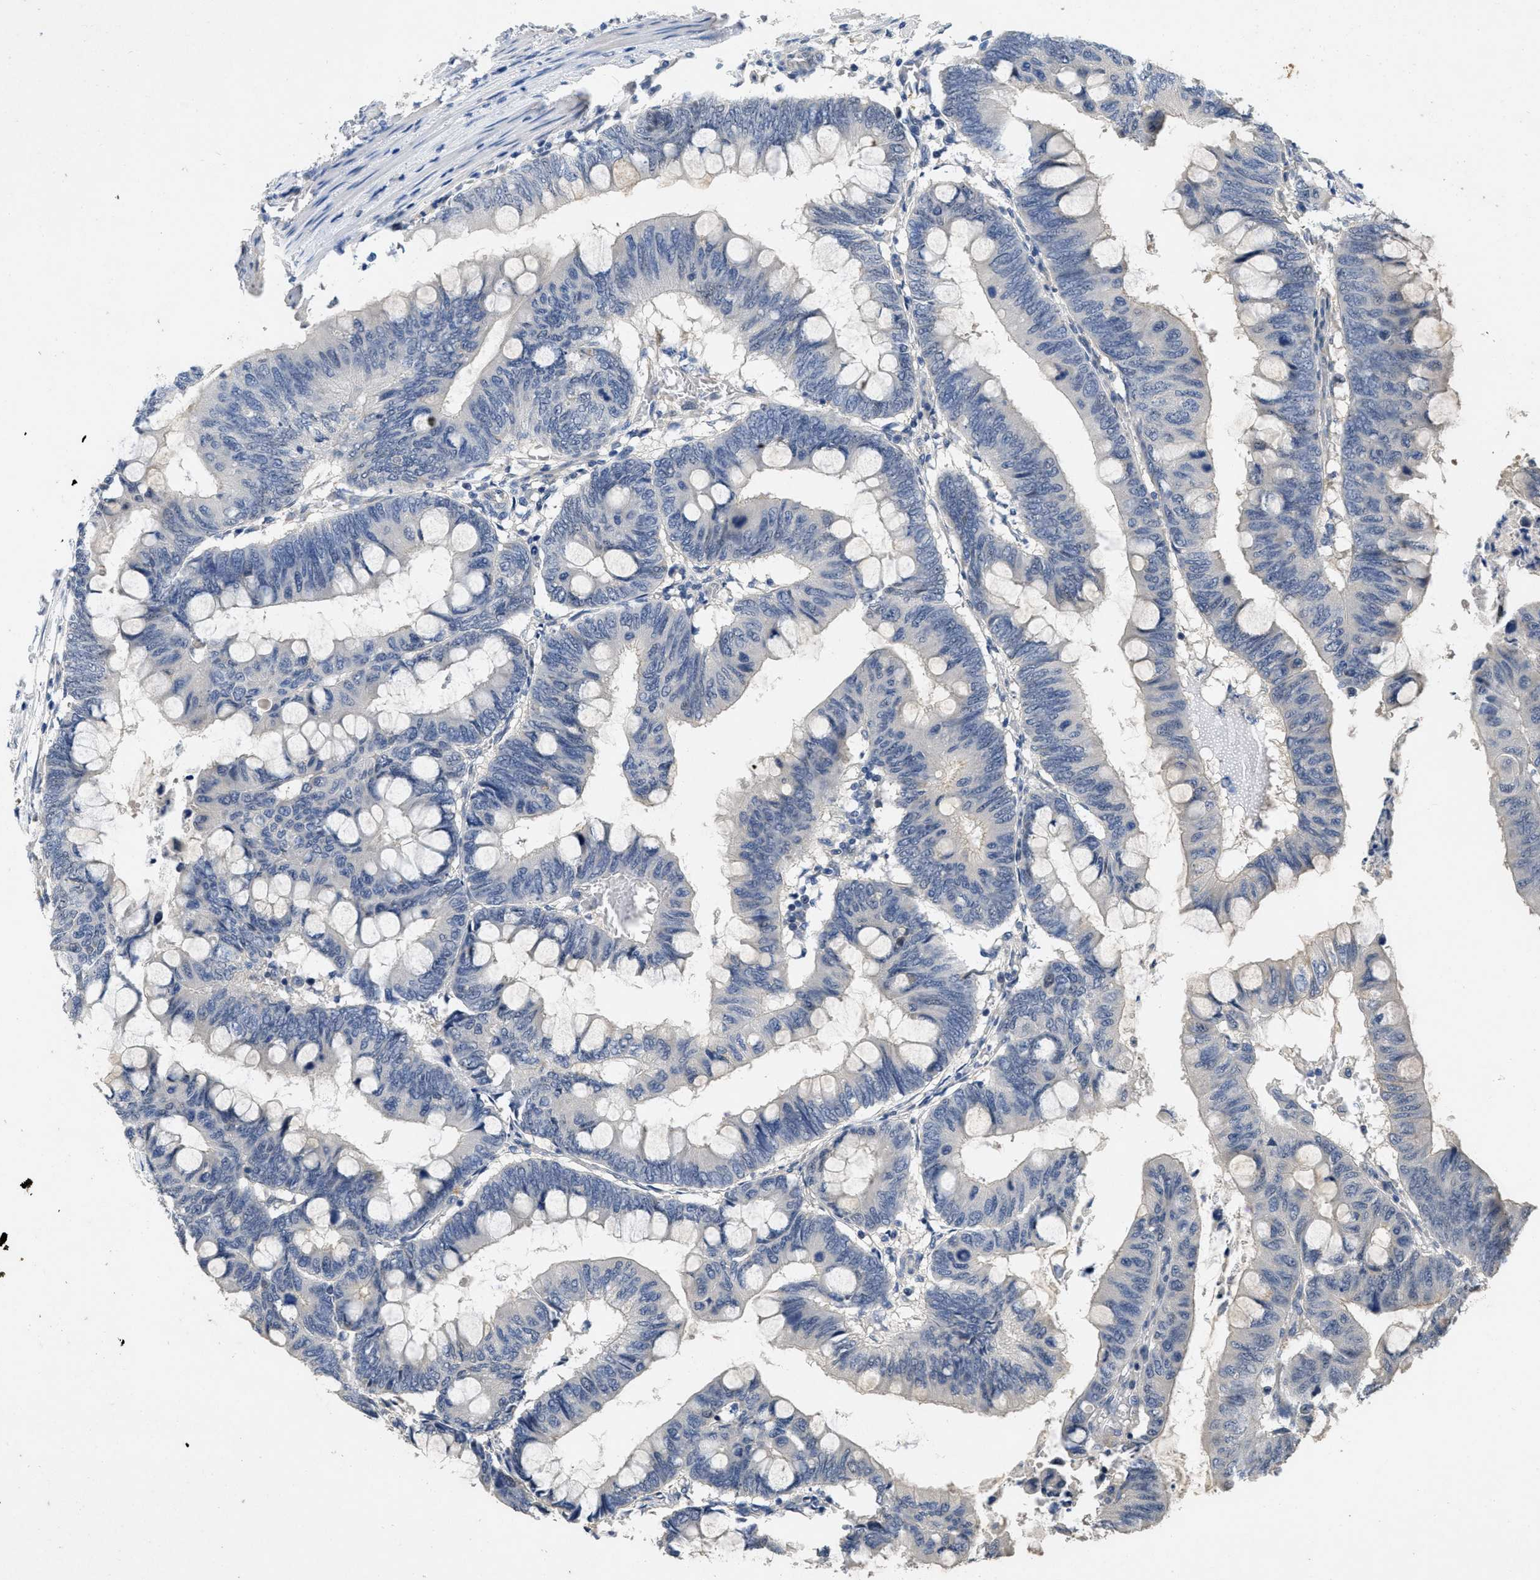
{"staining": {"intensity": "negative", "quantity": "none", "location": "none"}, "tissue": "colorectal cancer", "cell_type": "Tumor cells", "image_type": "cancer", "snomed": [{"axis": "morphology", "description": "Normal tissue, NOS"}, {"axis": "morphology", "description": "Adenocarcinoma, NOS"}, {"axis": "topography", "description": "Rectum"}, {"axis": "topography", "description": "Peripheral nerve tissue"}], "caption": "This is an immunohistochemistry (IHC) photomicrograph of adenocarcinoma (colorectal). There is no positivity in tumor cells.", "gene": "PAPOLG", "patient": {"sex": "male", "age": 92}}